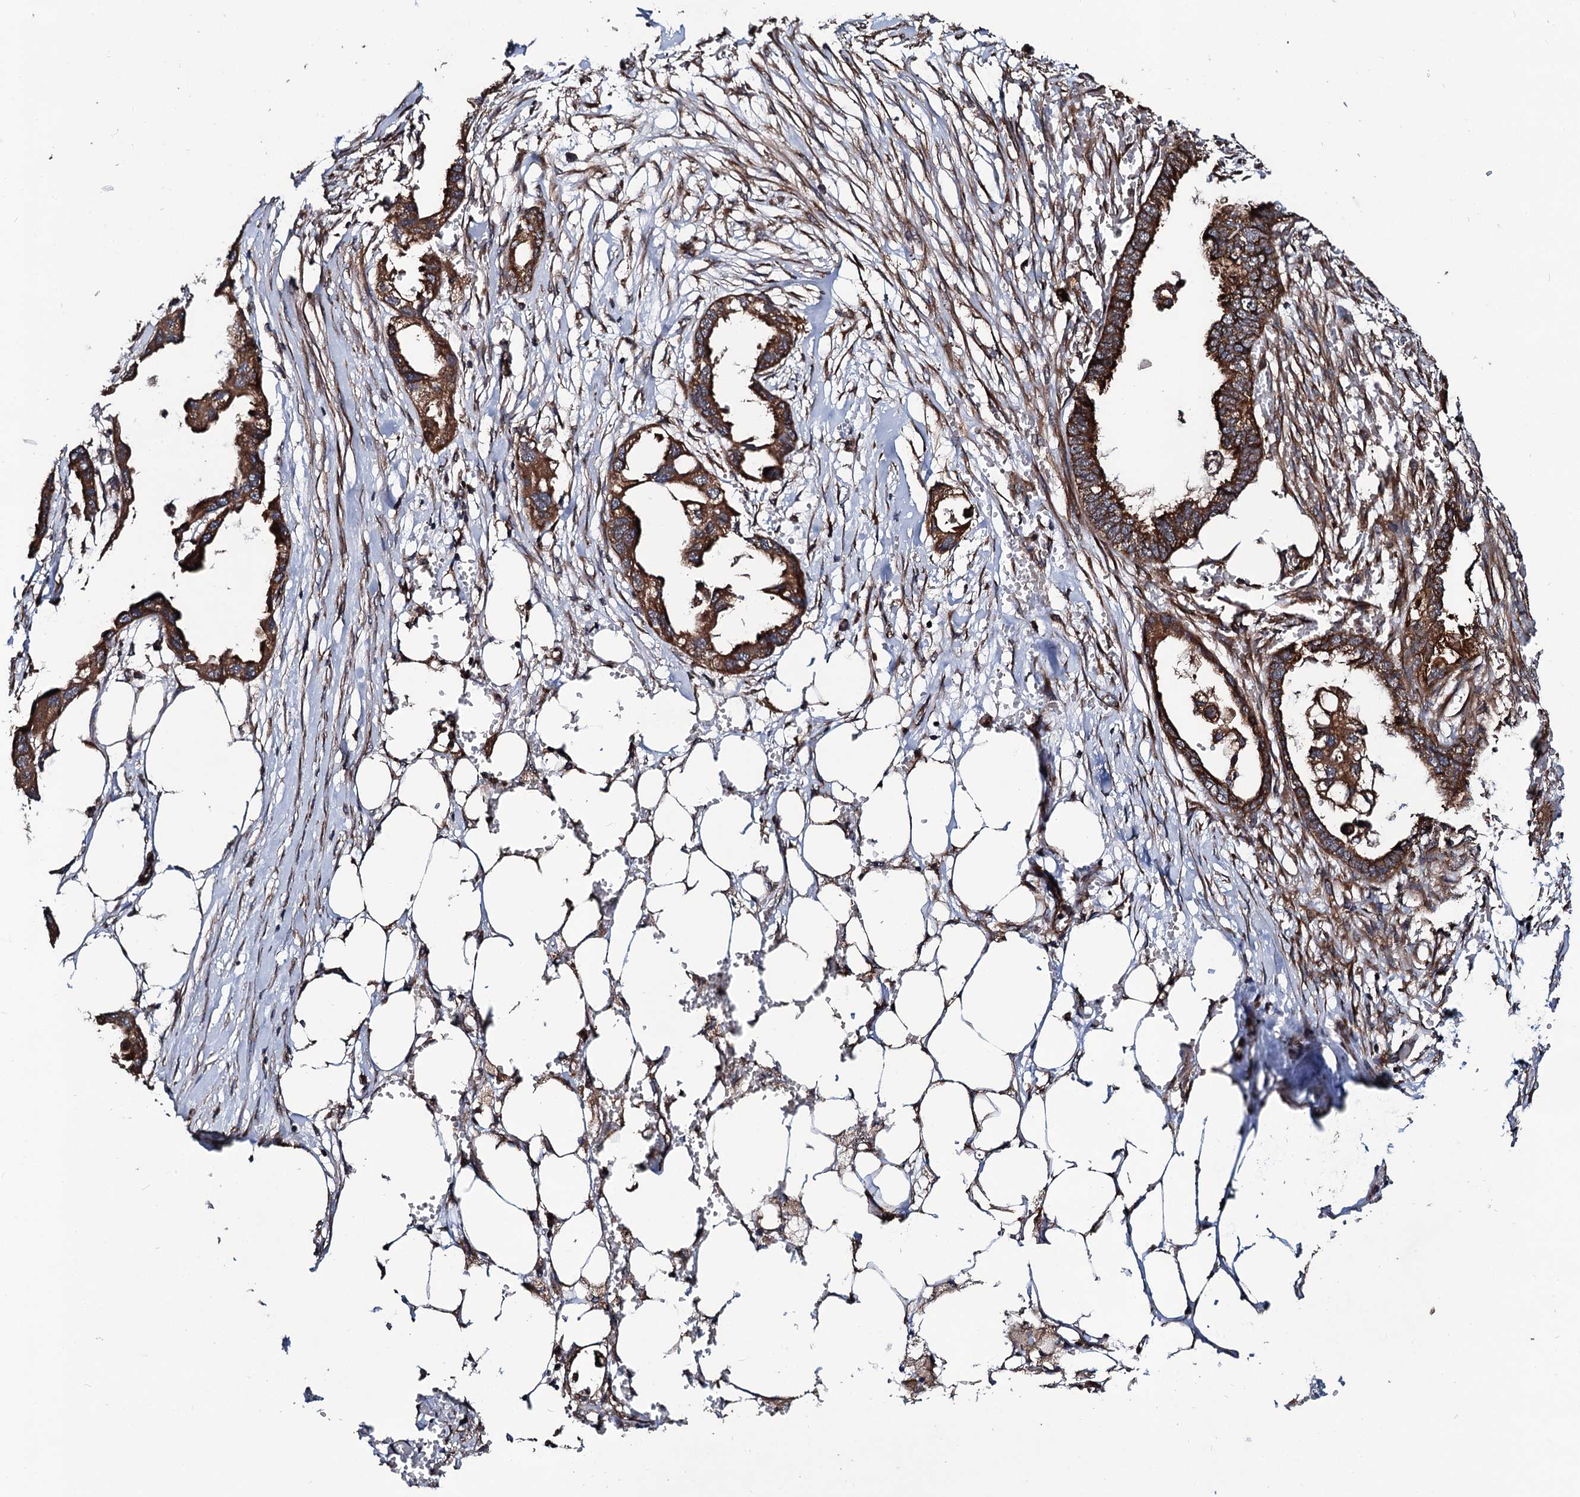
{"staining": {"intensity": "strong", "quantity": ">75%", "location": "cytoplasmic/membranous"}, "tissue": "endometrial cancer", "cell_type": "Tumor cells", "image_type": "cancer", "snomed": [{"axis": "morphology", "description": "Adenocarcinoma, NOS"}, {"axis": "morphology", "description": "Adenocarcinoma, metastatic, NOS"}, {"axis": "topography", "description": "Adipose tissue"}, {"axis": "topography", "description": "Endometrium"}], "caption": "Immunohistochemistry (IHC) staining of endometrial adenocarcinoma, which shows high levels of strong cytoplasmic/membranous positivity in about >75% of tumor cells indicating strong cytoplasmic/membranous protein expression. The staining was performed using DAB (brown) for protein detection and nuclei were counterstained in hematoxylin (blue).", "gene": "NEK1", "patient": {"sex": "female", "age": 67}}